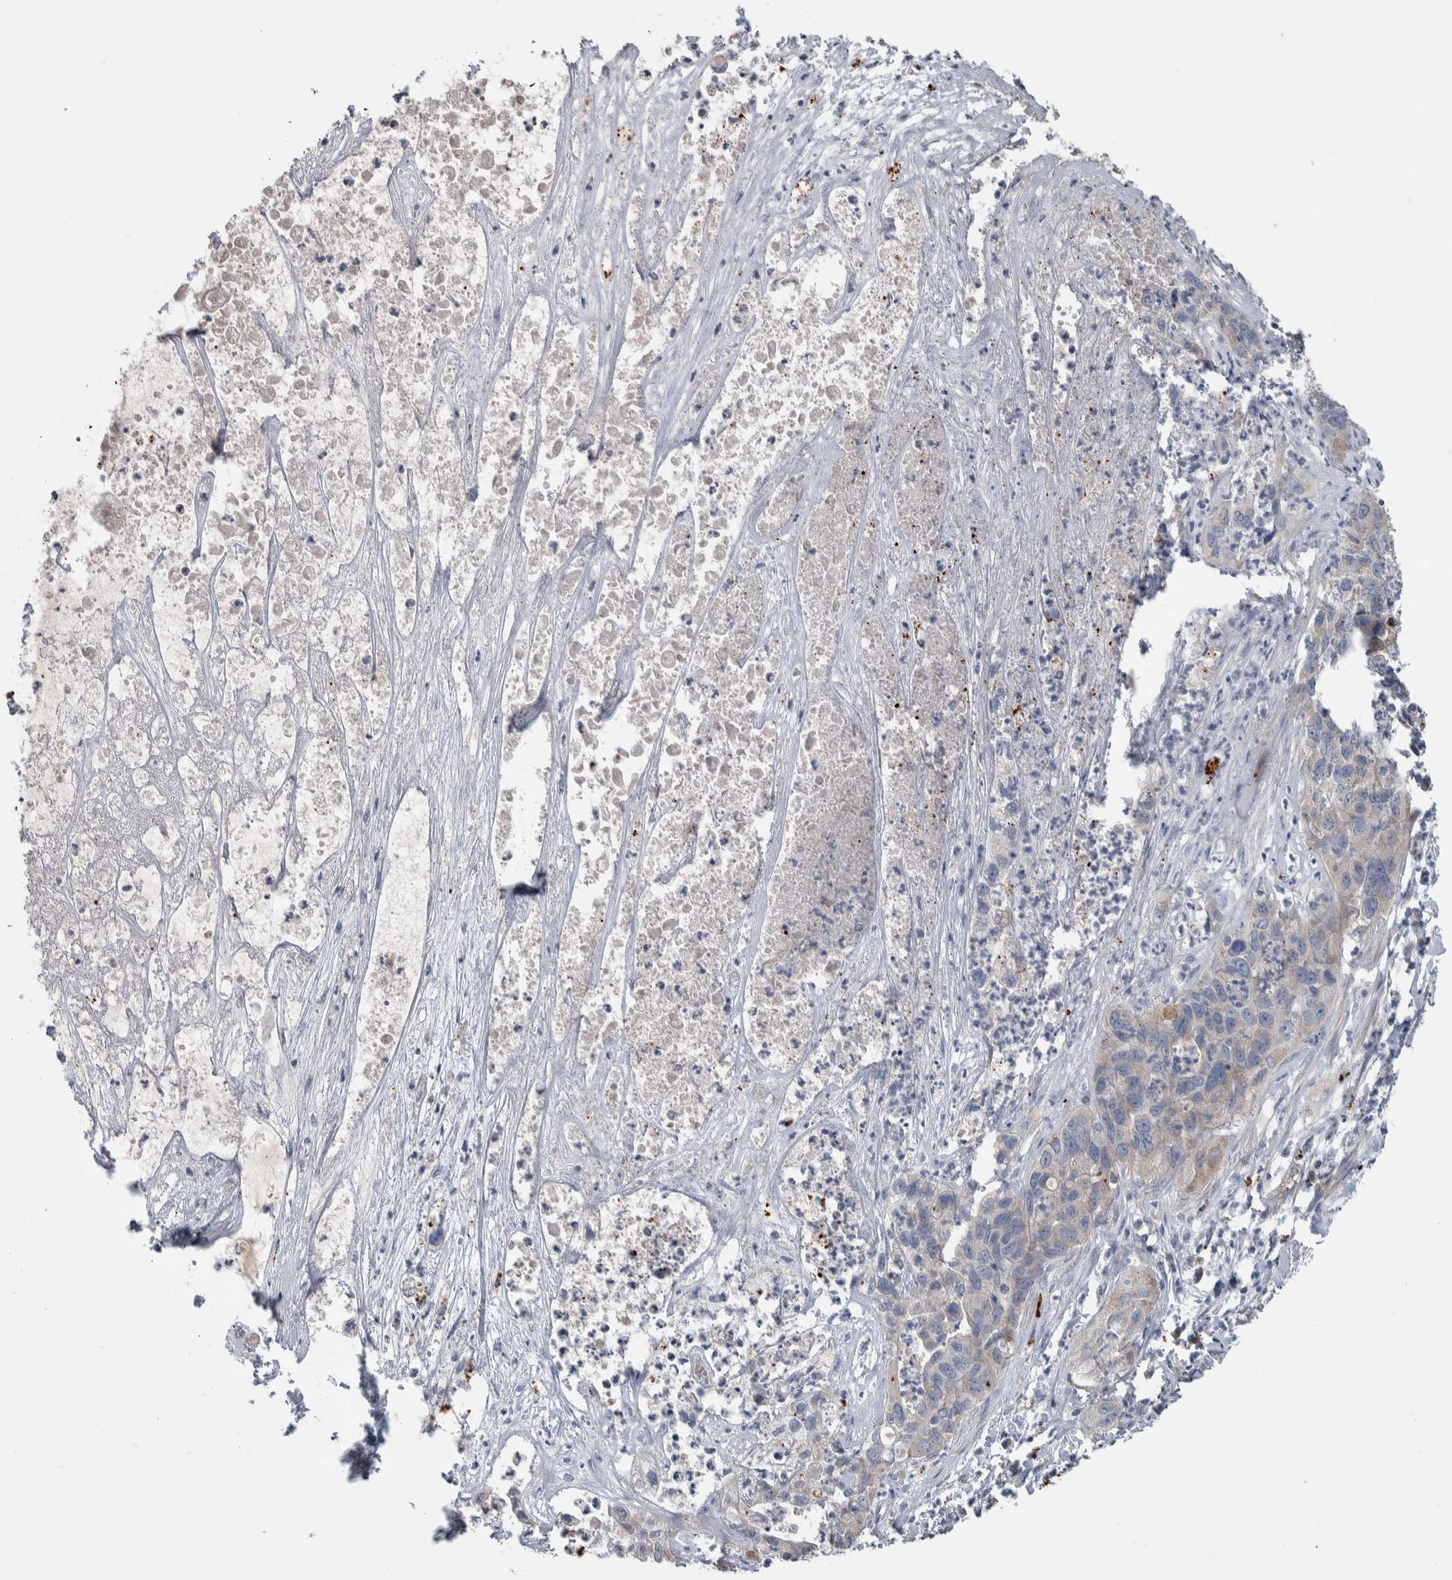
{"staining": {"intensity": "weak", "quantity": "<25%", "location": "cytoplasmic/membranous"}, "tissue": "pancreatic cancer", "cell_type": "Tumor cells", "image_type": "cancer", "snomed": [{"axis": "morphology", "description": "Adenocarcinoma, NOS"}, {"axis": "topography", "description": "Pancreas"}], "caption": "This micrograph is of pancreatic cancer stained with immunohistochemistry to label a protein in brown with the nuclei are counter-stained blue. There is no positivity in tumor cells.", "gene": "FAM83G", "patient": {"sex": "female", "age": 78}}